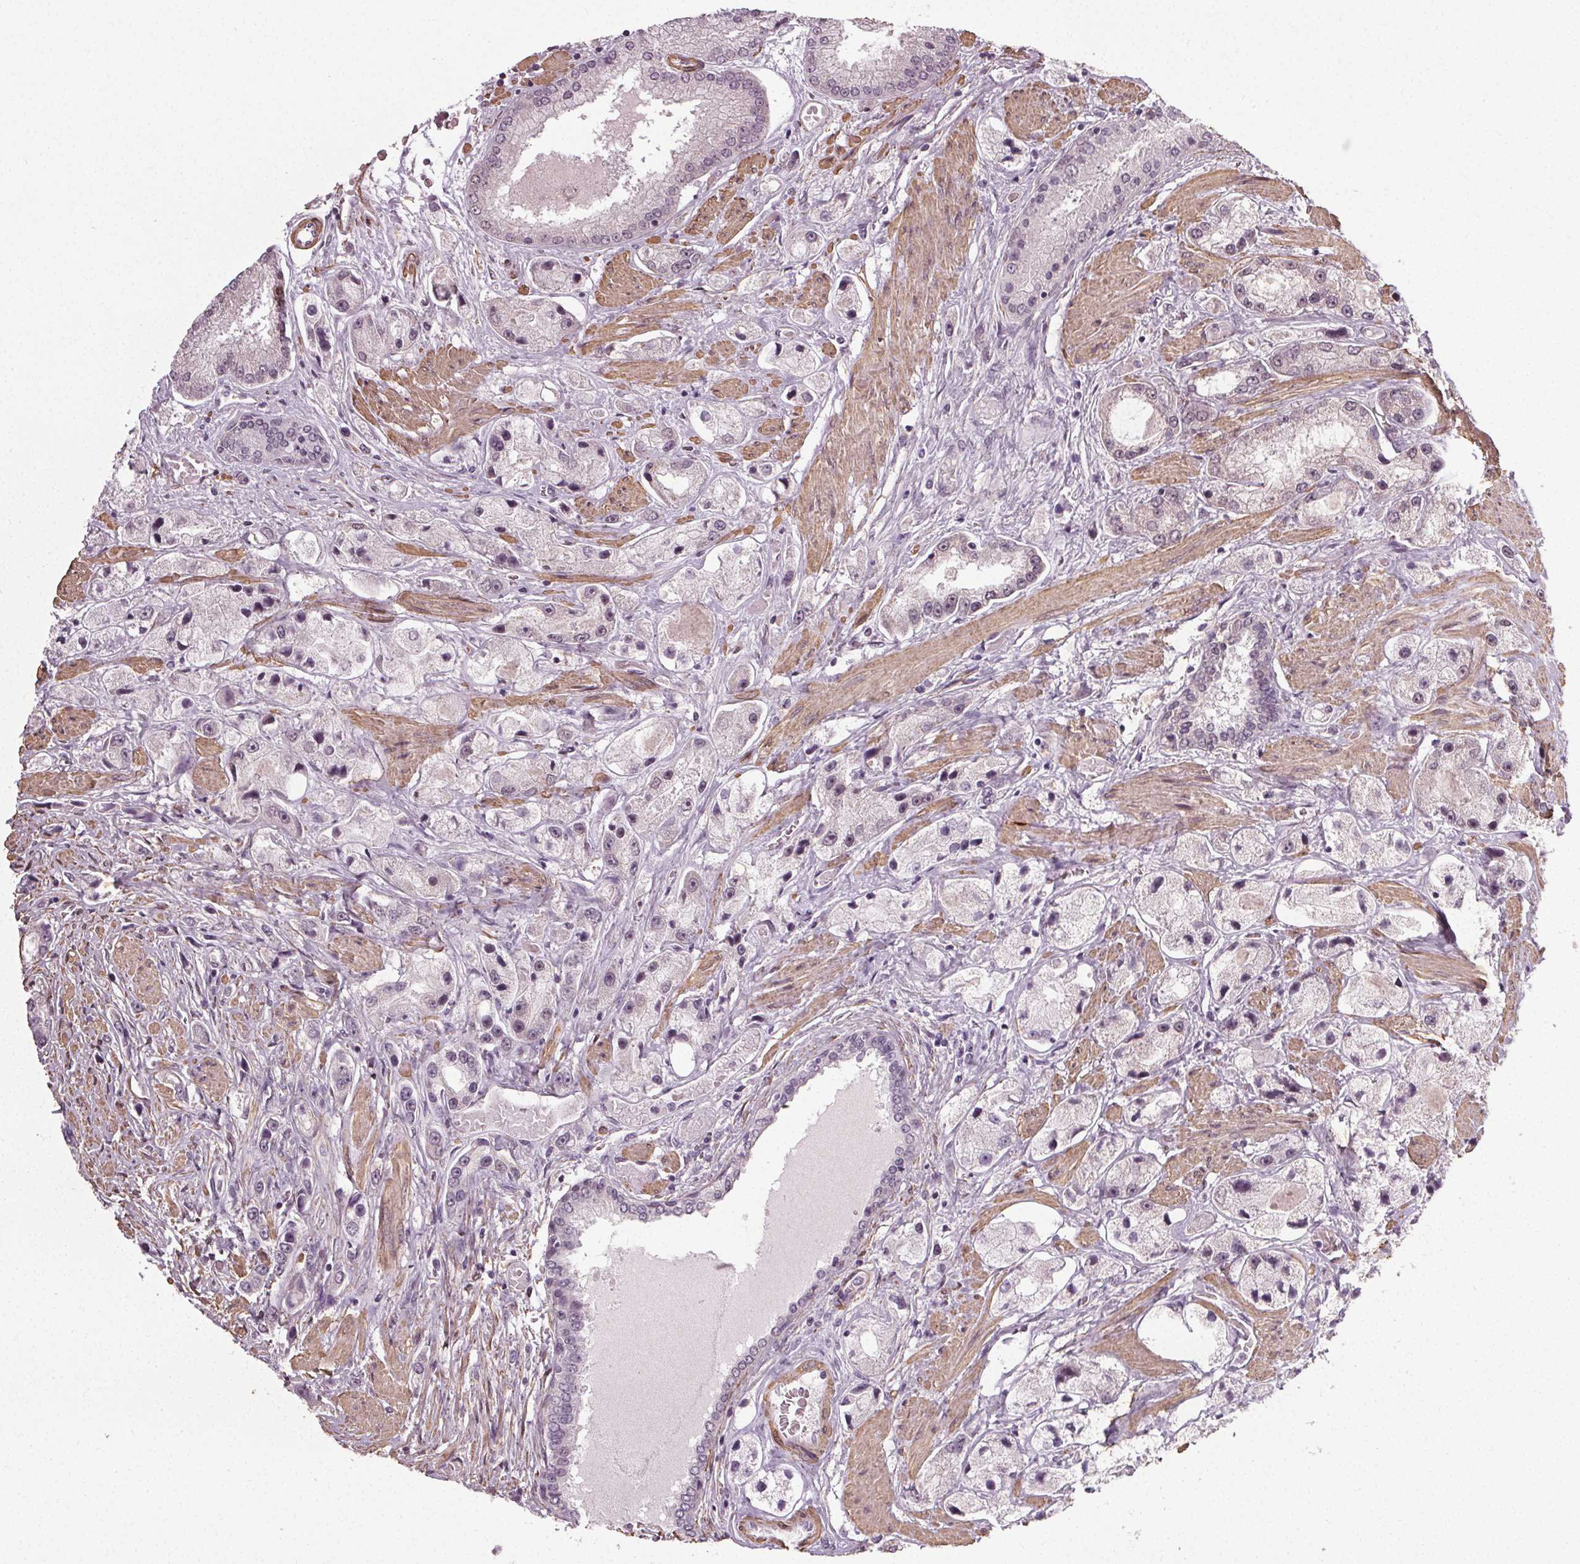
{"staining": {"intensity": "negative", "quantity": "none", "location": "none"}, "tissue": "prostate cancer", "cell_type": "Tumor cells", "image_type": "cancer", "snomed": [{"axis": "morphology", "description": "Adenocarcinoma, High grade"}, {"axis": "topography", "description": "Prostate"}], "caption": "Prostate cancer (high-grade adenocarcinoma) stained for a protein using immunohistochemistry displays no positivity tumor cells.", "gene": "PKP1", "patient": {"sex": "male", "age": 67}}